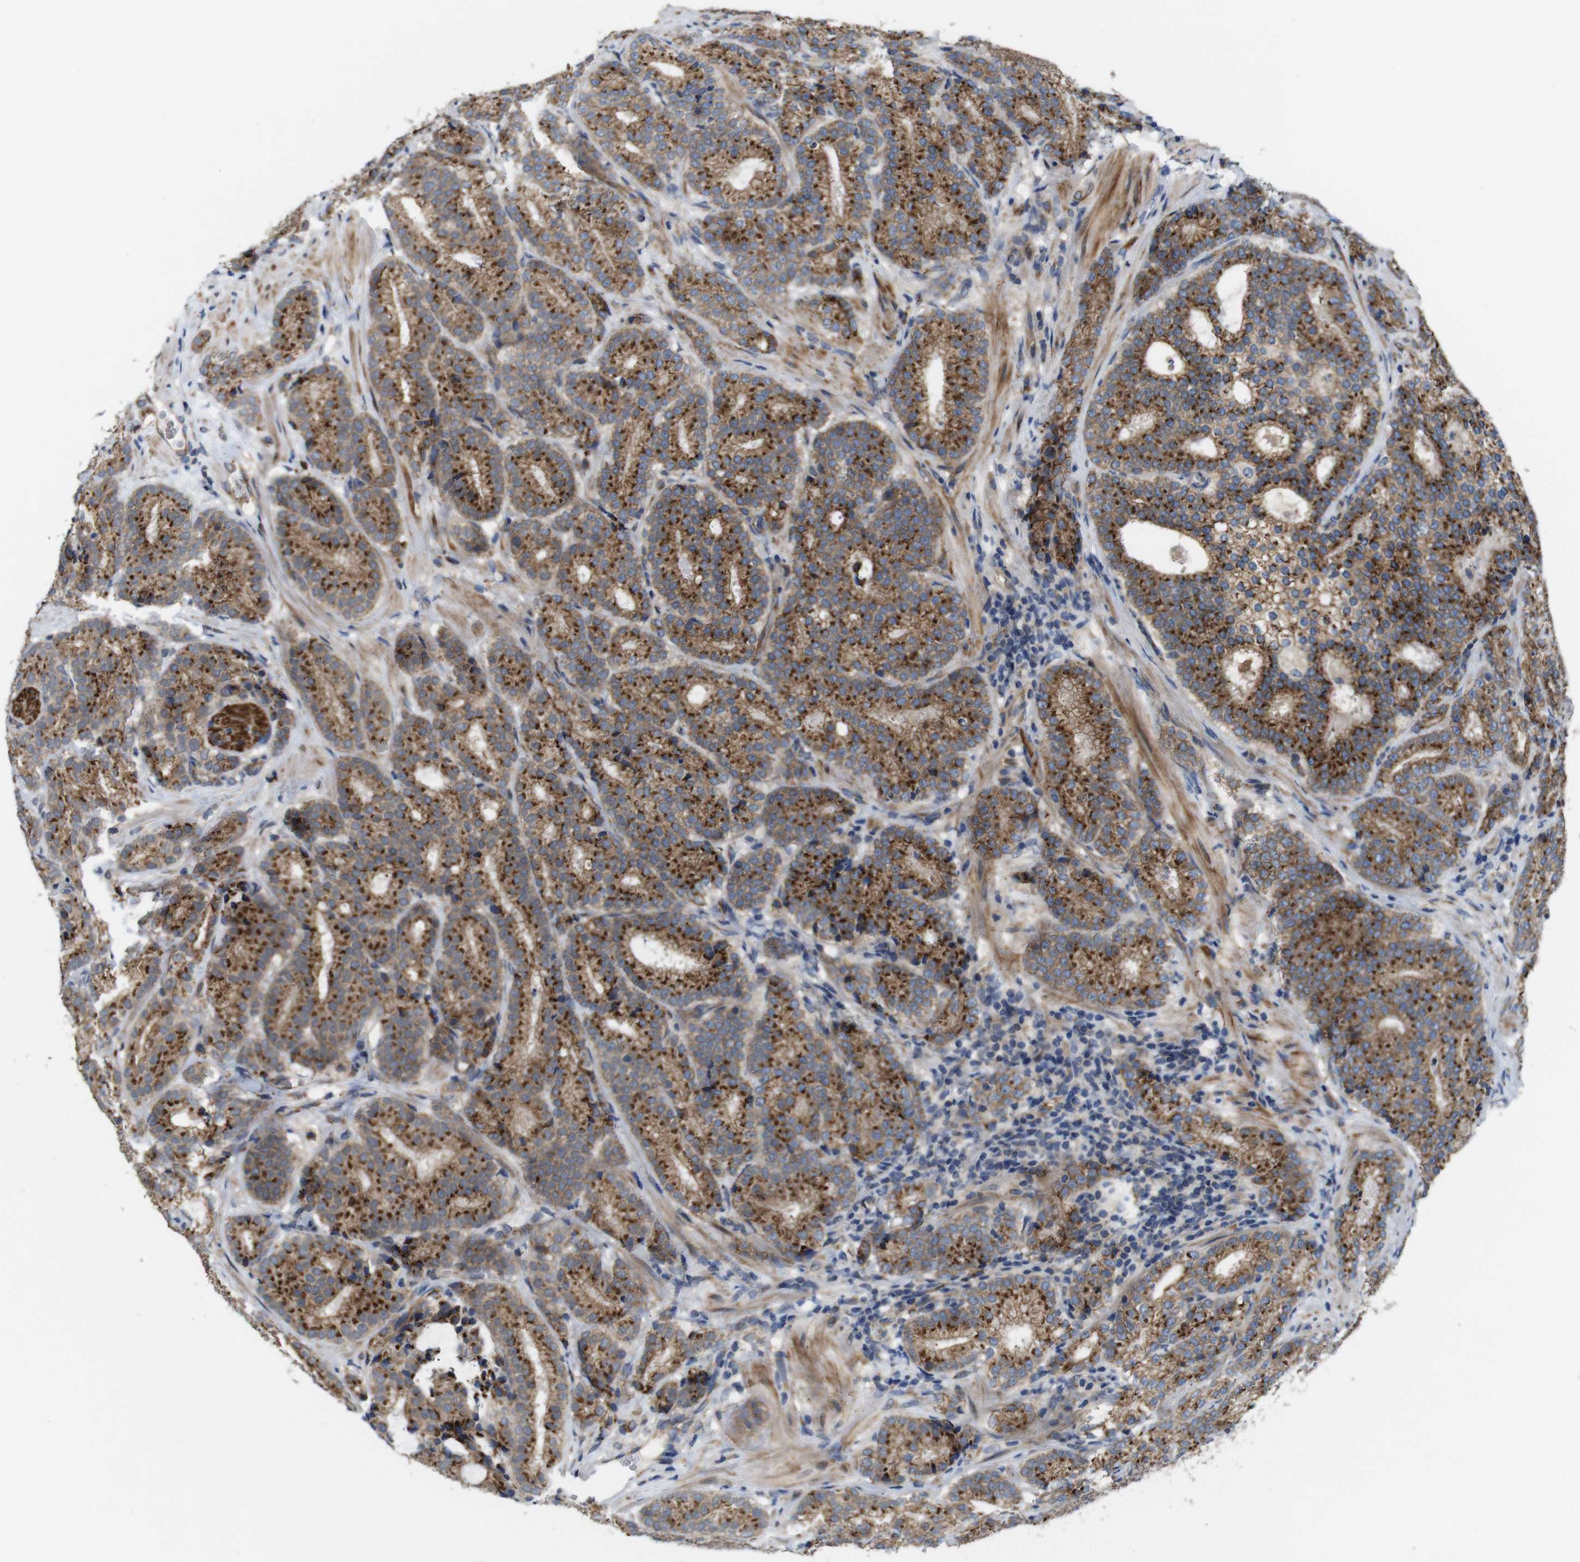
{"staining": {"intensity": "strong", "quantity": ">75%", "location": "cytoplasmic/membranous"}, "tissue": "prostate cancer", "cell_type": "Tumor cells", "image_type": "cancer", "snomed": [{"axis": "morphology", "description": "Adenocarcinoma, High grade"}, {"axis": "topography", "description": "Prostate"}], "caption": "Immunohistochemistry (IHC) of high-grade adenocarcinoma (prostate) demonstrates high levels of strong cytoplasmic/membranous staining in approximately >75% of tumor cells.", "gene": "EFCAB14", "patient": {"sex": "male", "age": 61}}